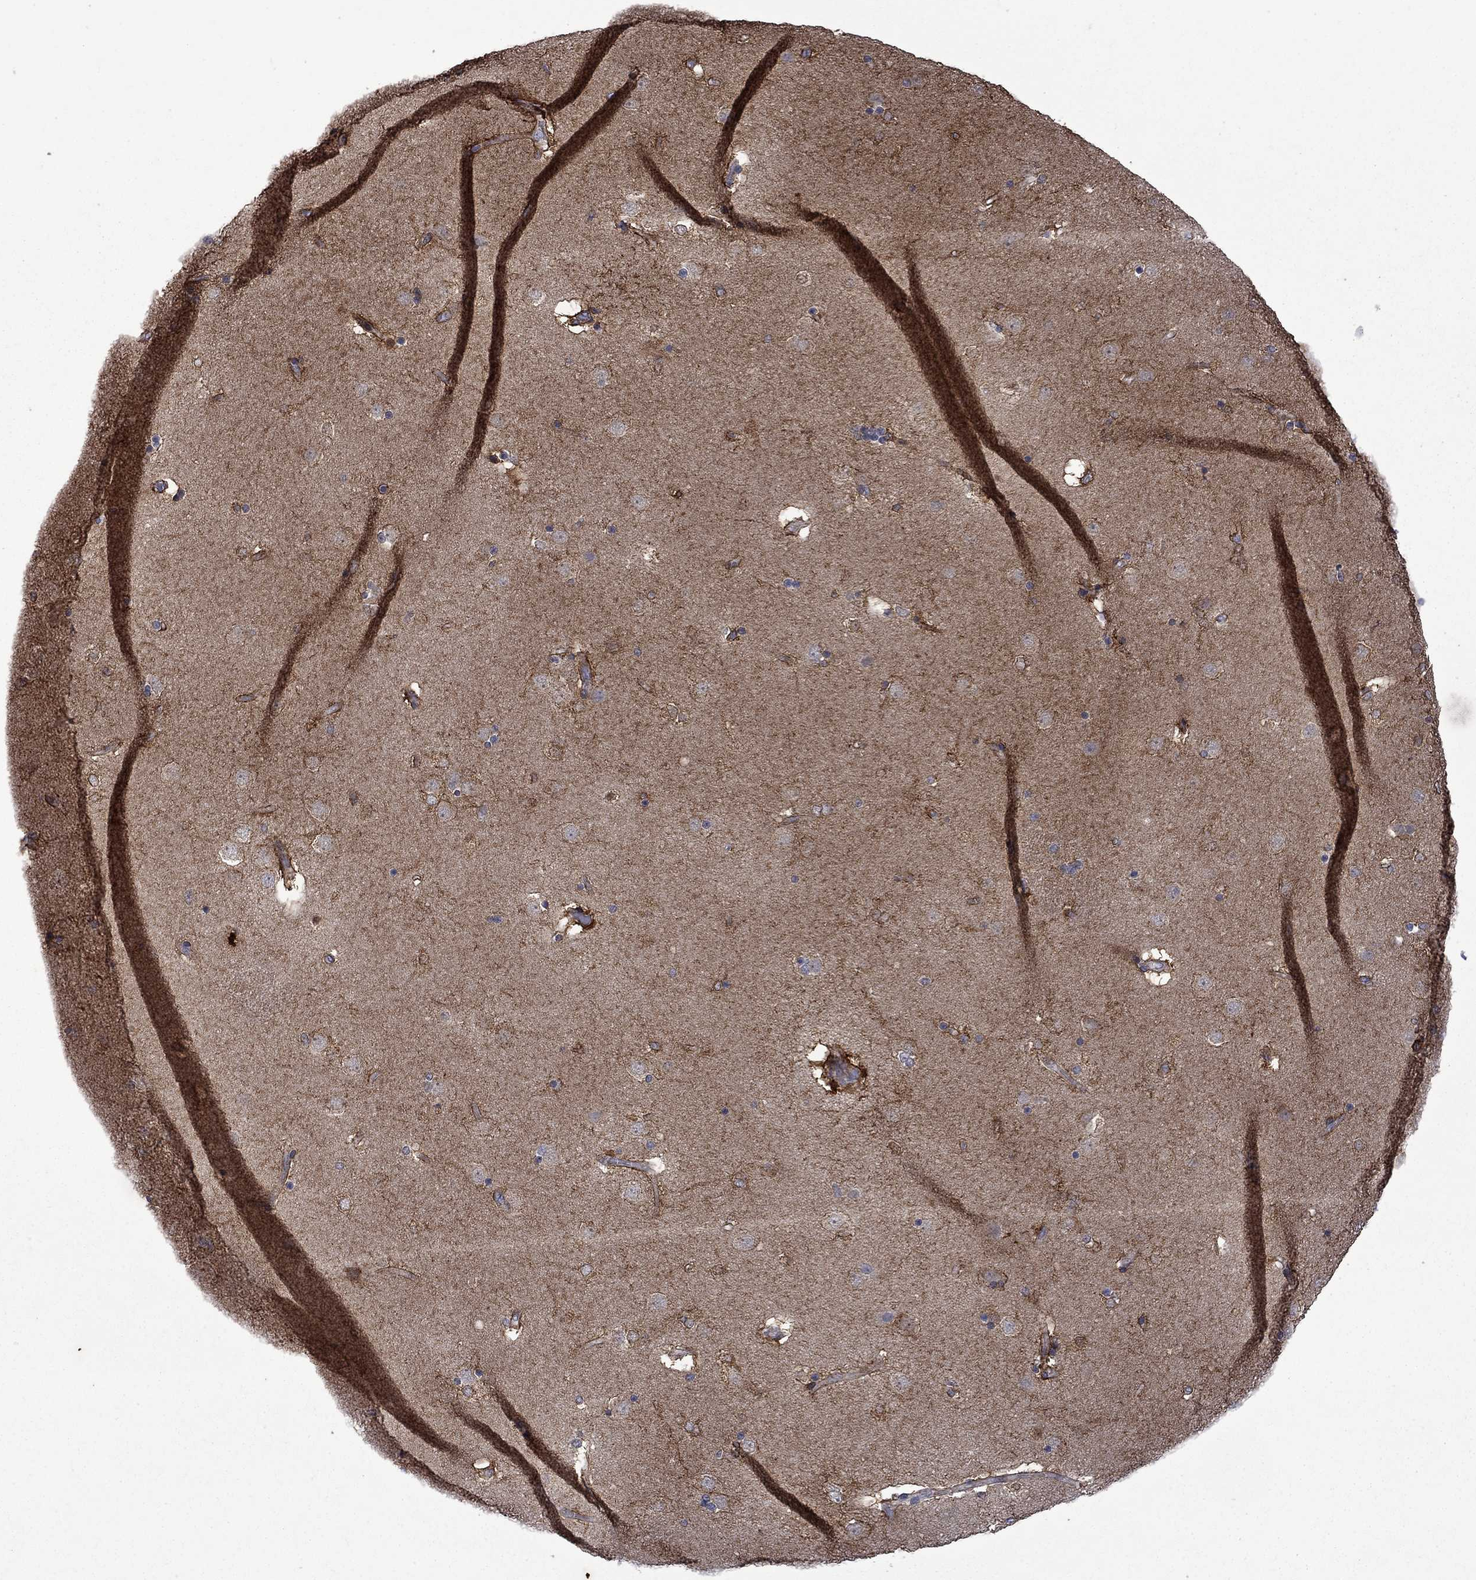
{"staining": {"intensity": "strong", "quantity": "<25%", "location": "cytoplasmic/membranous"}, "tissue": "caudate", "cell_type": "Glial cells", "image_type": "normal", "snomed": [{"axis": "morphology", "description": "Normal tissue, NOS"}, {"axis": "topography", "description": "Lateral ventricle wall"}], "caption": "IHC of unremarkable caudate shows medium levels of strong cytoplasmic/membranous positivity in approximately <25% of glial cells.", "gene": "PHKA1", "patient": {"sex": "male", "age": 51}}